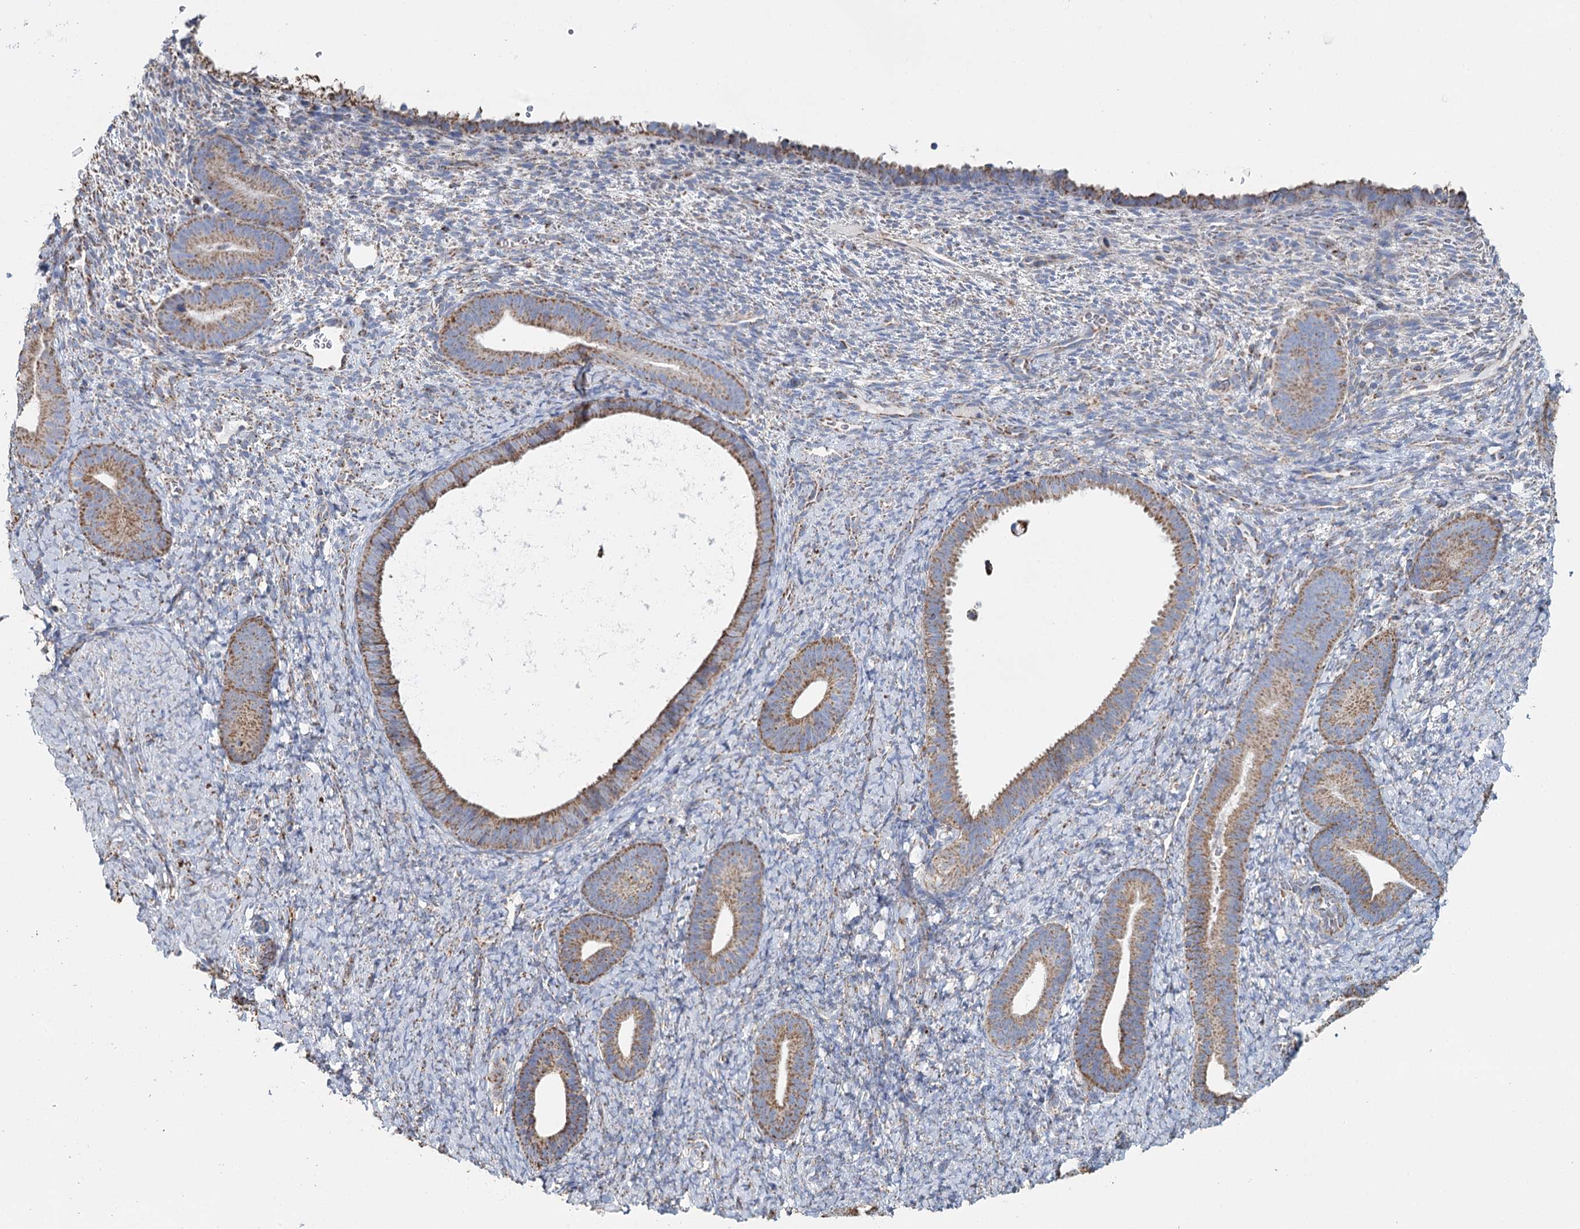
{"staining": {"intensity": "negative", "quantity": "none", "location": "none"}, "tissue": "endometrium", "cell_type": "Cells in endometrial stroma", "image_type": "normal", "snomed": [{"axis": "morphology", "description": "Normal tissue, NOS"}, {"axis": "topography", "description": "Endometrium"}], "caption": "DAB (3,3'-diaminobenzidine) immunohistochemical staining of benign endometrium displays no significant expression in cells in endometrial stroma. The staining is performed using DAB brown chromogen with nuclei counter-stained in using hematoxylin.", "gene": "MRPL44", "patient": {"sex": "female", "age": 65}}